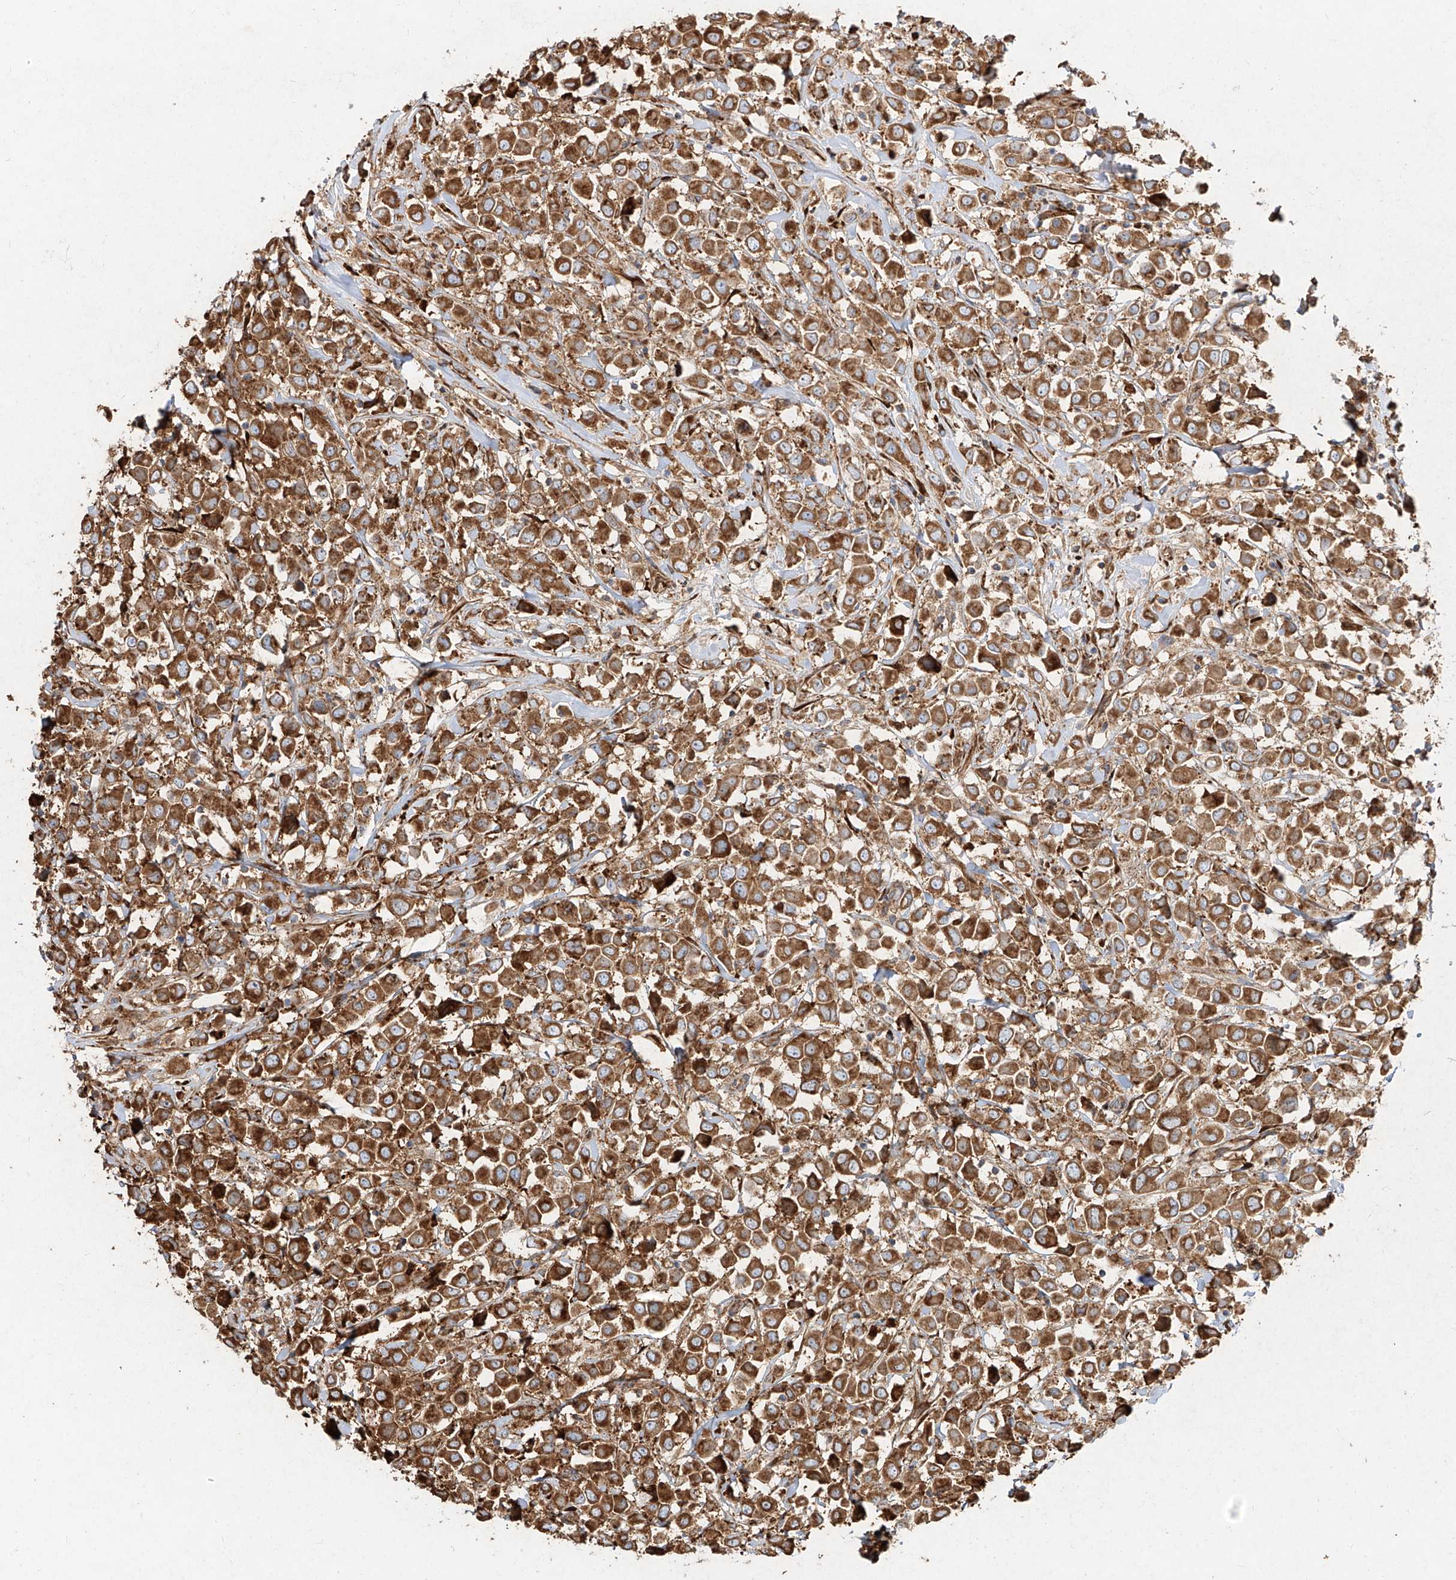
{"staining": {"intensity": "strong", "quantity": ">75%", "location": "cytoplasmic/membranous"}, "tissue": "breast cancer", "cell_type": "Tumor cells", "image_type": "cancer", "snomed": [{"axis": "morphology", "description": "Duct carcinoma"}, {"axis": "topography", "description": "Breast"}], "caption": "About >75% of tumor cells in human breast cancer (invasive ductal carcinoma) reveal strong cytoplasmic/membranous protein expression as visualized by brown immunohistochemical staining.", "gene": "RPS25", "patient": {"sex": "female", "age": 61}}